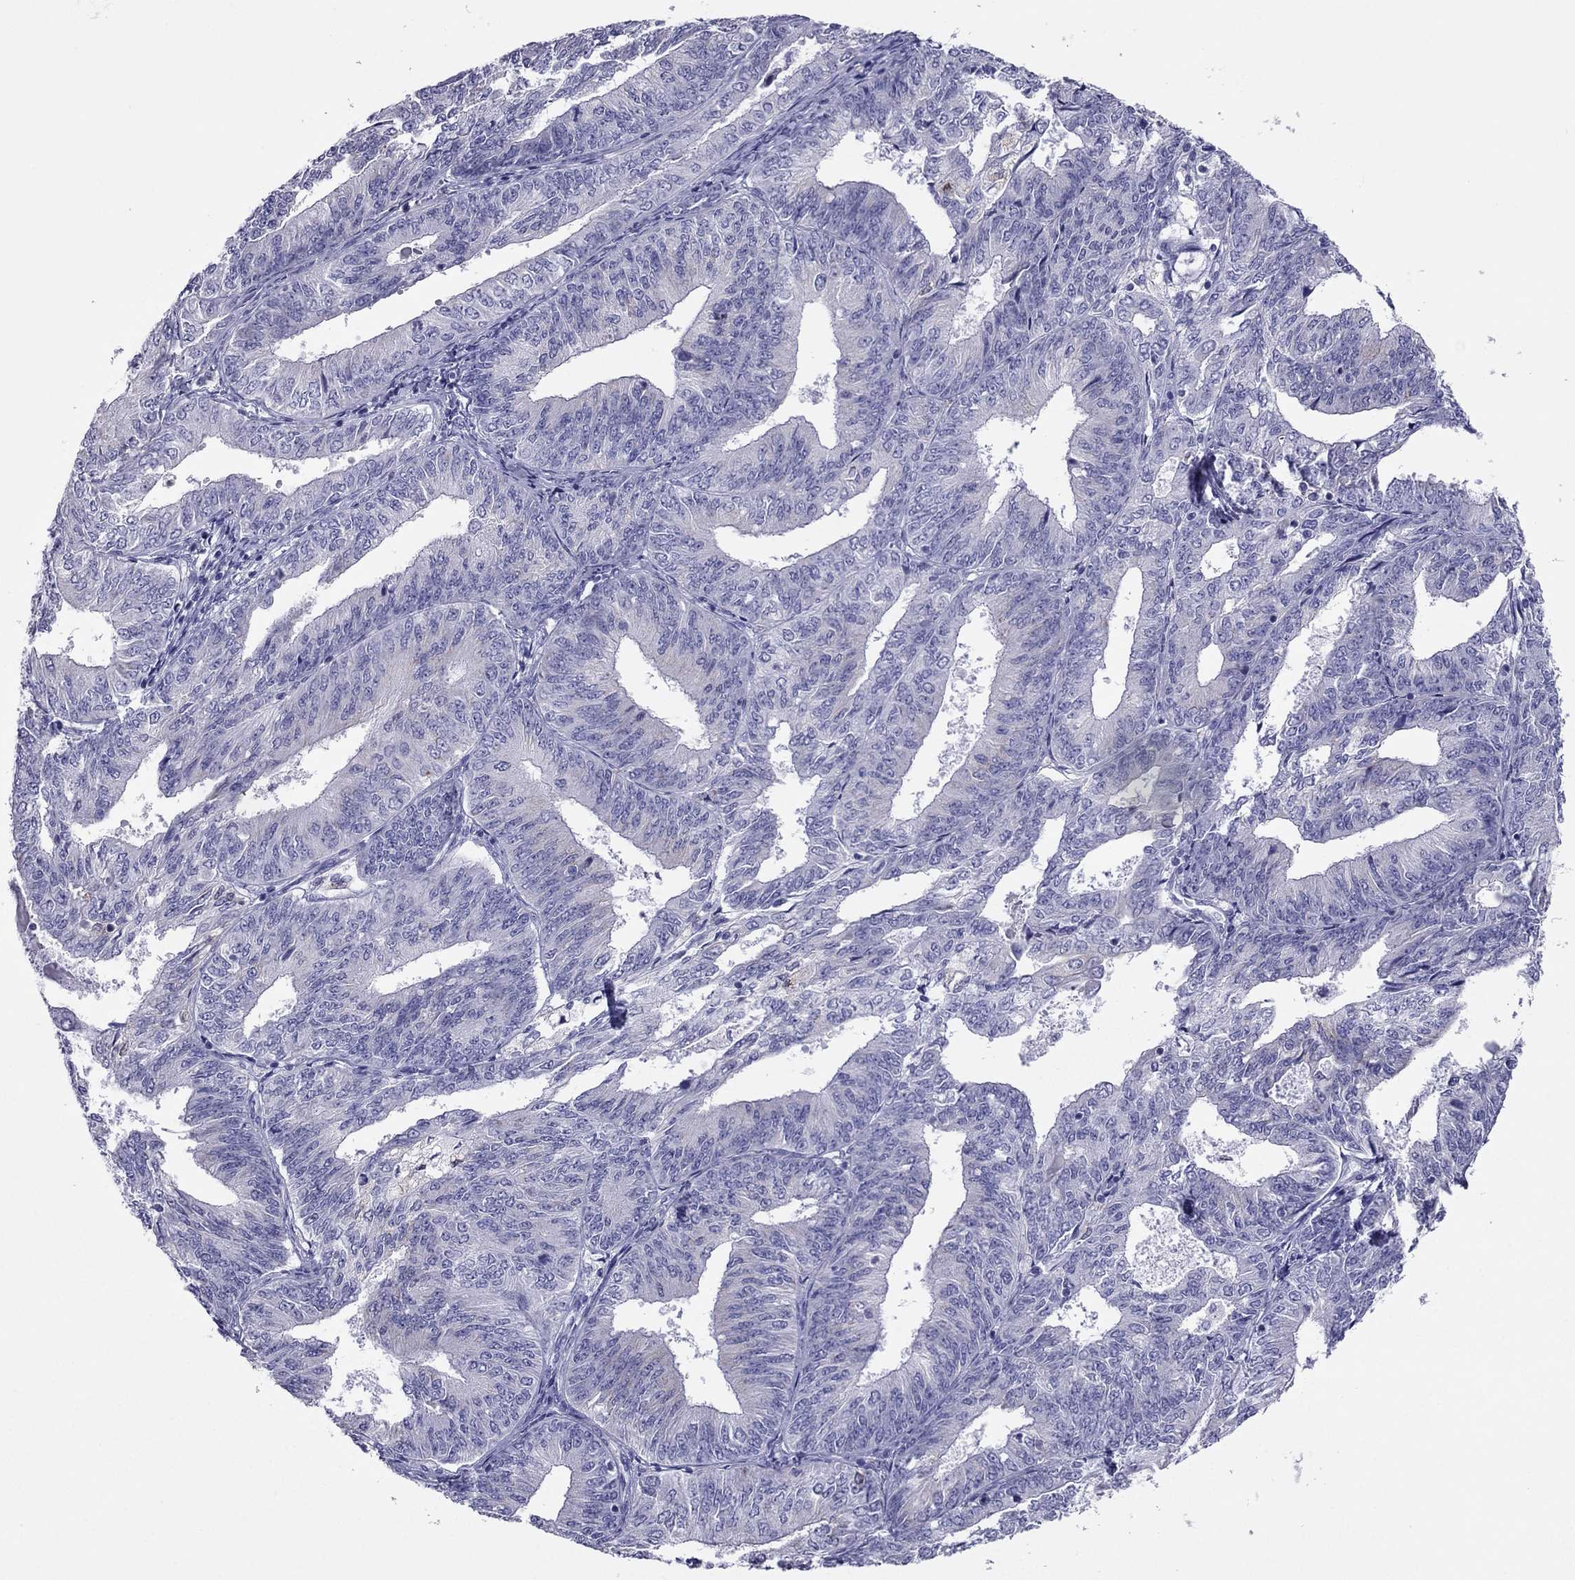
{"staining": {"intensity": "negative", "quantity": "none", "location": "none"}, "tissue": "endometrial cancer", "cell_type": "Tumor cells", "image_type": "cancer", "snomed": [{"axis": "morphology", "description": "Adenocarcinoma, NOS"}, {"axis": "topography", "description": "Endometrium"}], "caption": "This image is of adenocarcinoma (endometrial) stained with IHC to label a protein in brown with the nuclei are counter-stained blue. There is no staining in tumor cells.", "gene": "MAEL", "patient": {"sex": "female", "age": 58}}